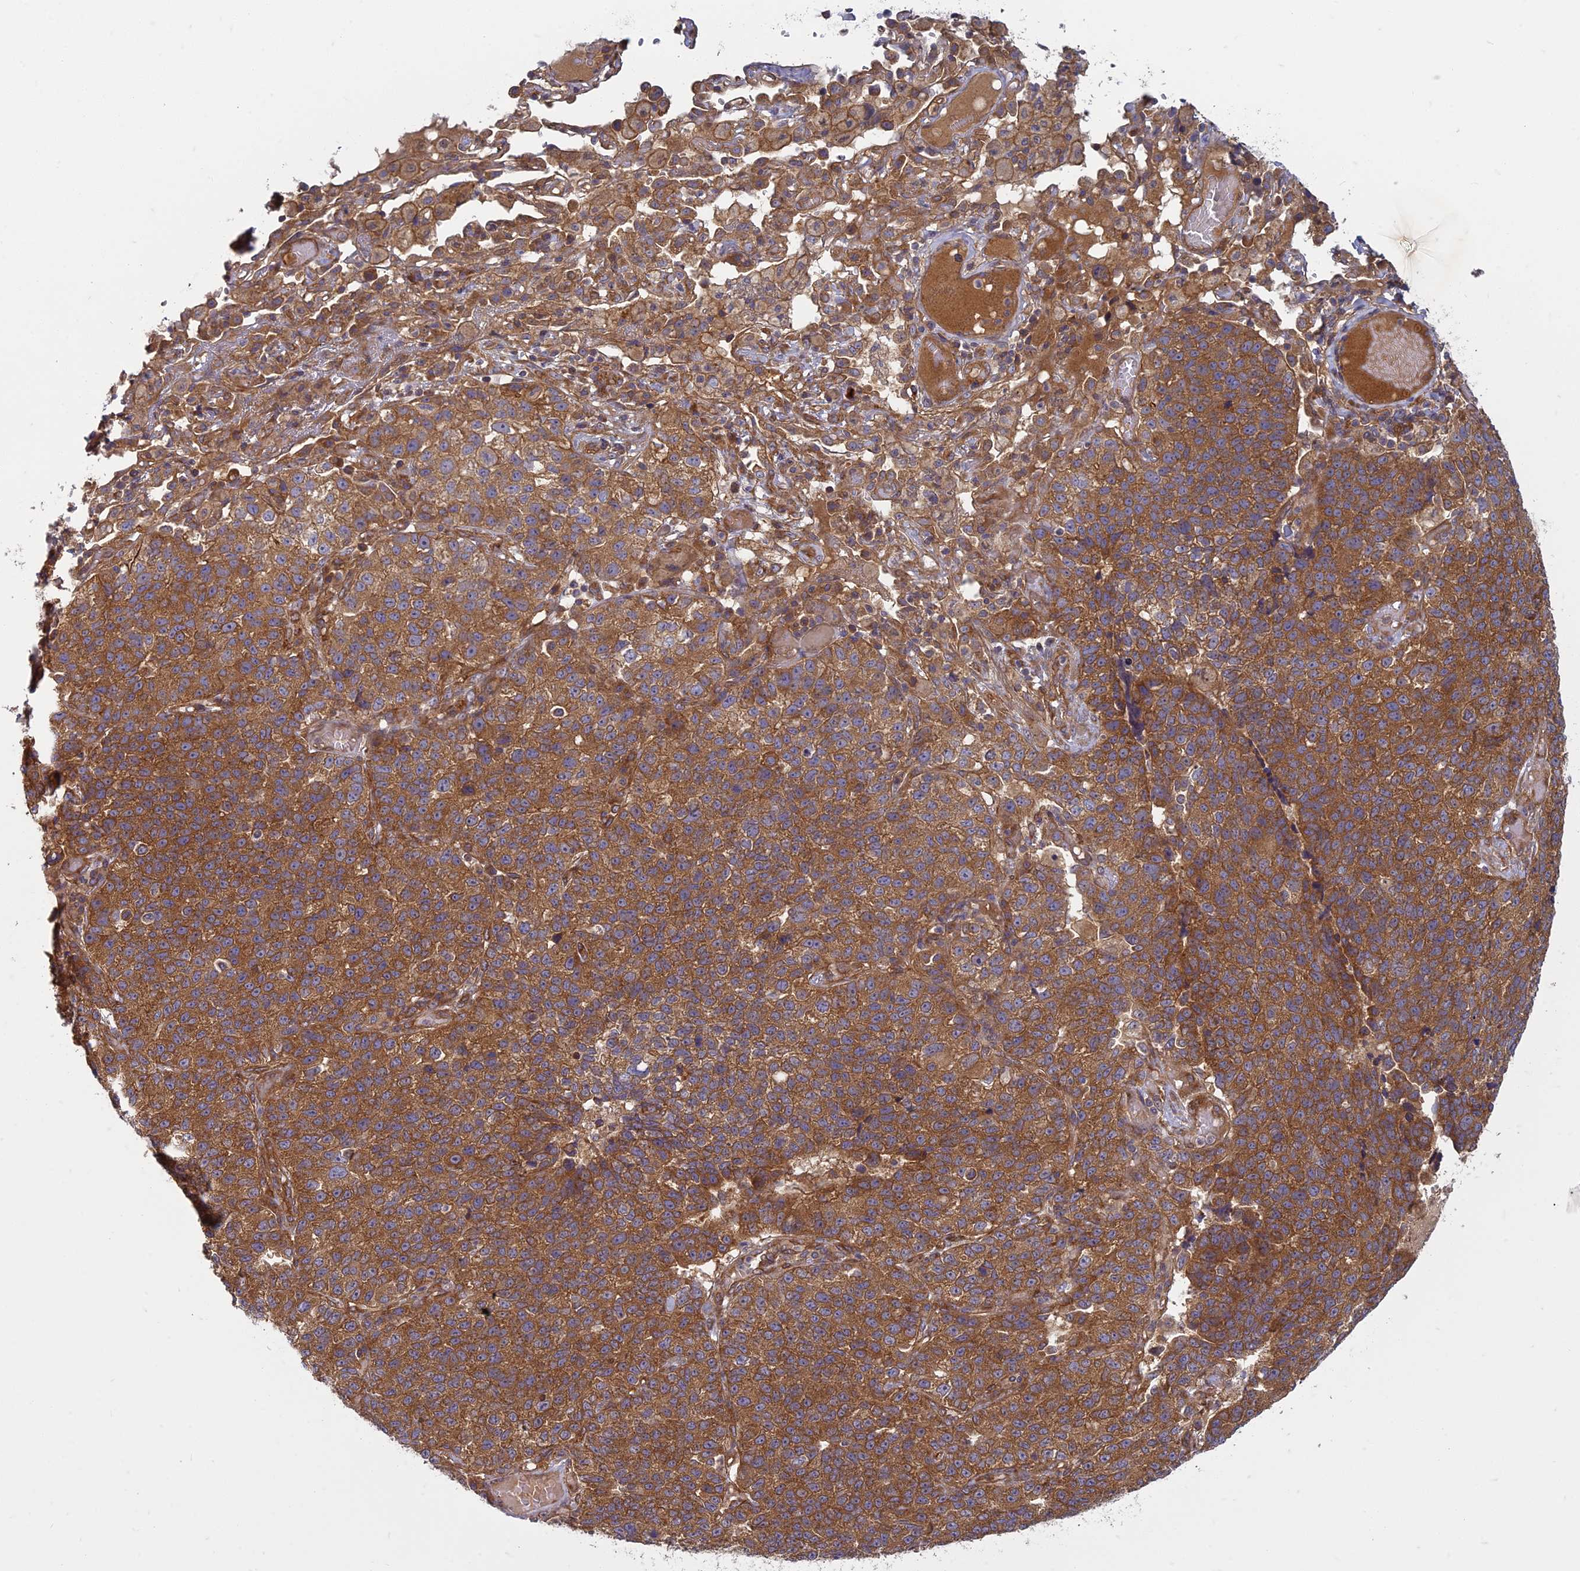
{"staining": {"intensity": "strong", "quantity": ">75%", "location": "cytoplasmic/membranous"}, "tissue": "lung cancer", "cell_type": "Tumor cells", "image_type": "cancer", "snomed": [{"axis": "morphology", "description": "Adenocarcinoma, NOS"}, {"axis": "topography", "description": "Lung"}], "caption": "IHC micrograph of neoplastic tissue: lung cancer (adenocarcinoma) stained using immunohistochemistry shows high levels of strong protein expression localized specifically in the cytoplasmic/membranous of tumor cells, appearing as a cytoplasmic/membranous brown color.", "gene": "TCF25", "patient": {"sex": "male", "age": 49}}